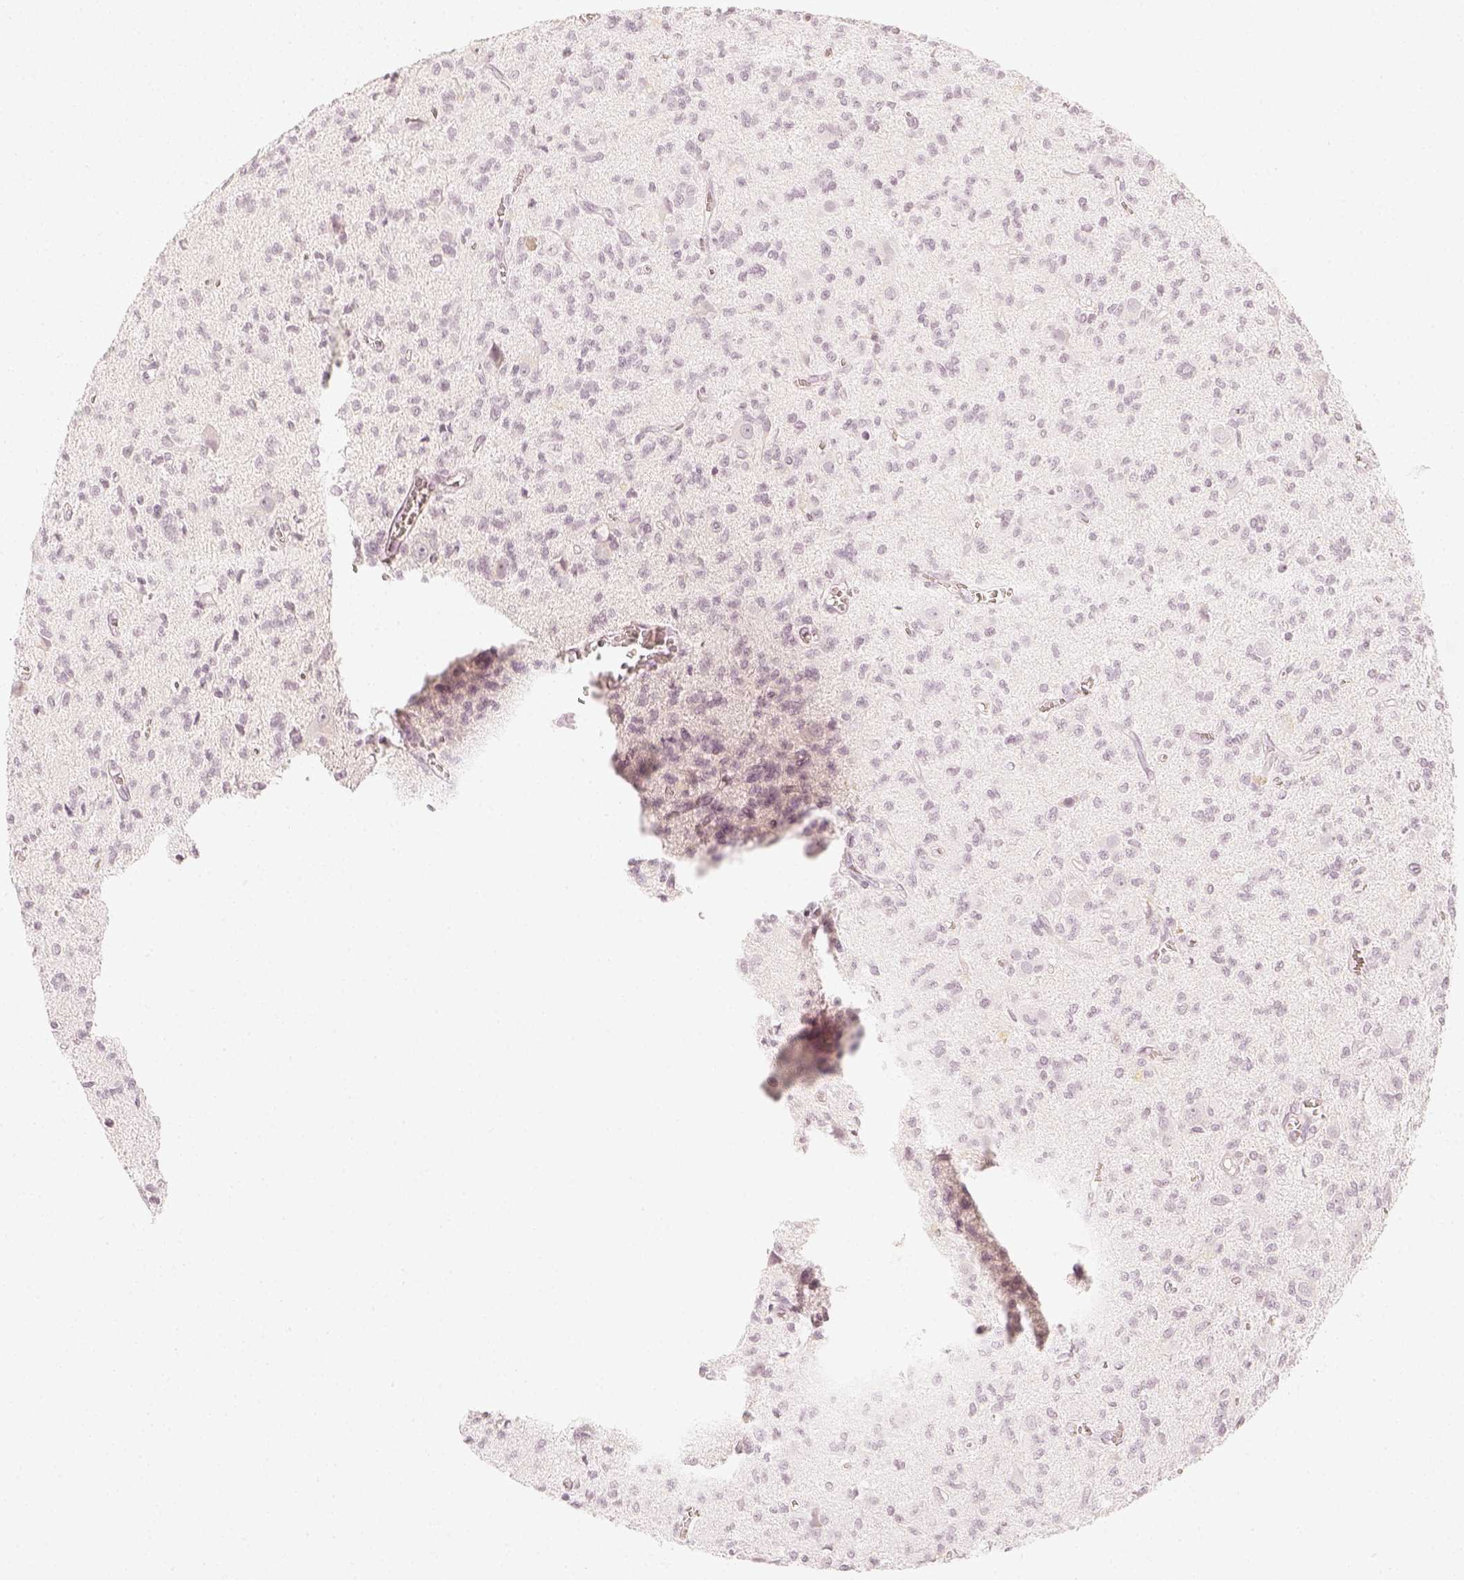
{"staining": {"intensity": "negative", "quantity": "none", "location": "none"}, "tissue": "glioma", "cell_type": "Tumor cells", "image_type": "cancer", "snomed": [{"axis": "morphology", "description": "Glioma, malignant, Low grade"}, {"axis": "topography", "description": "Brain"}], "caption": "Immunohistochemistry (IHC) micrograph of neoplastic tissue: glioma stained with DAB (3,3'-diaminobenzidine) exhibits no significant protein positivity in tumor cells.", "gene": "KRT25", "patient": {"sex": "male", "age": 64}}